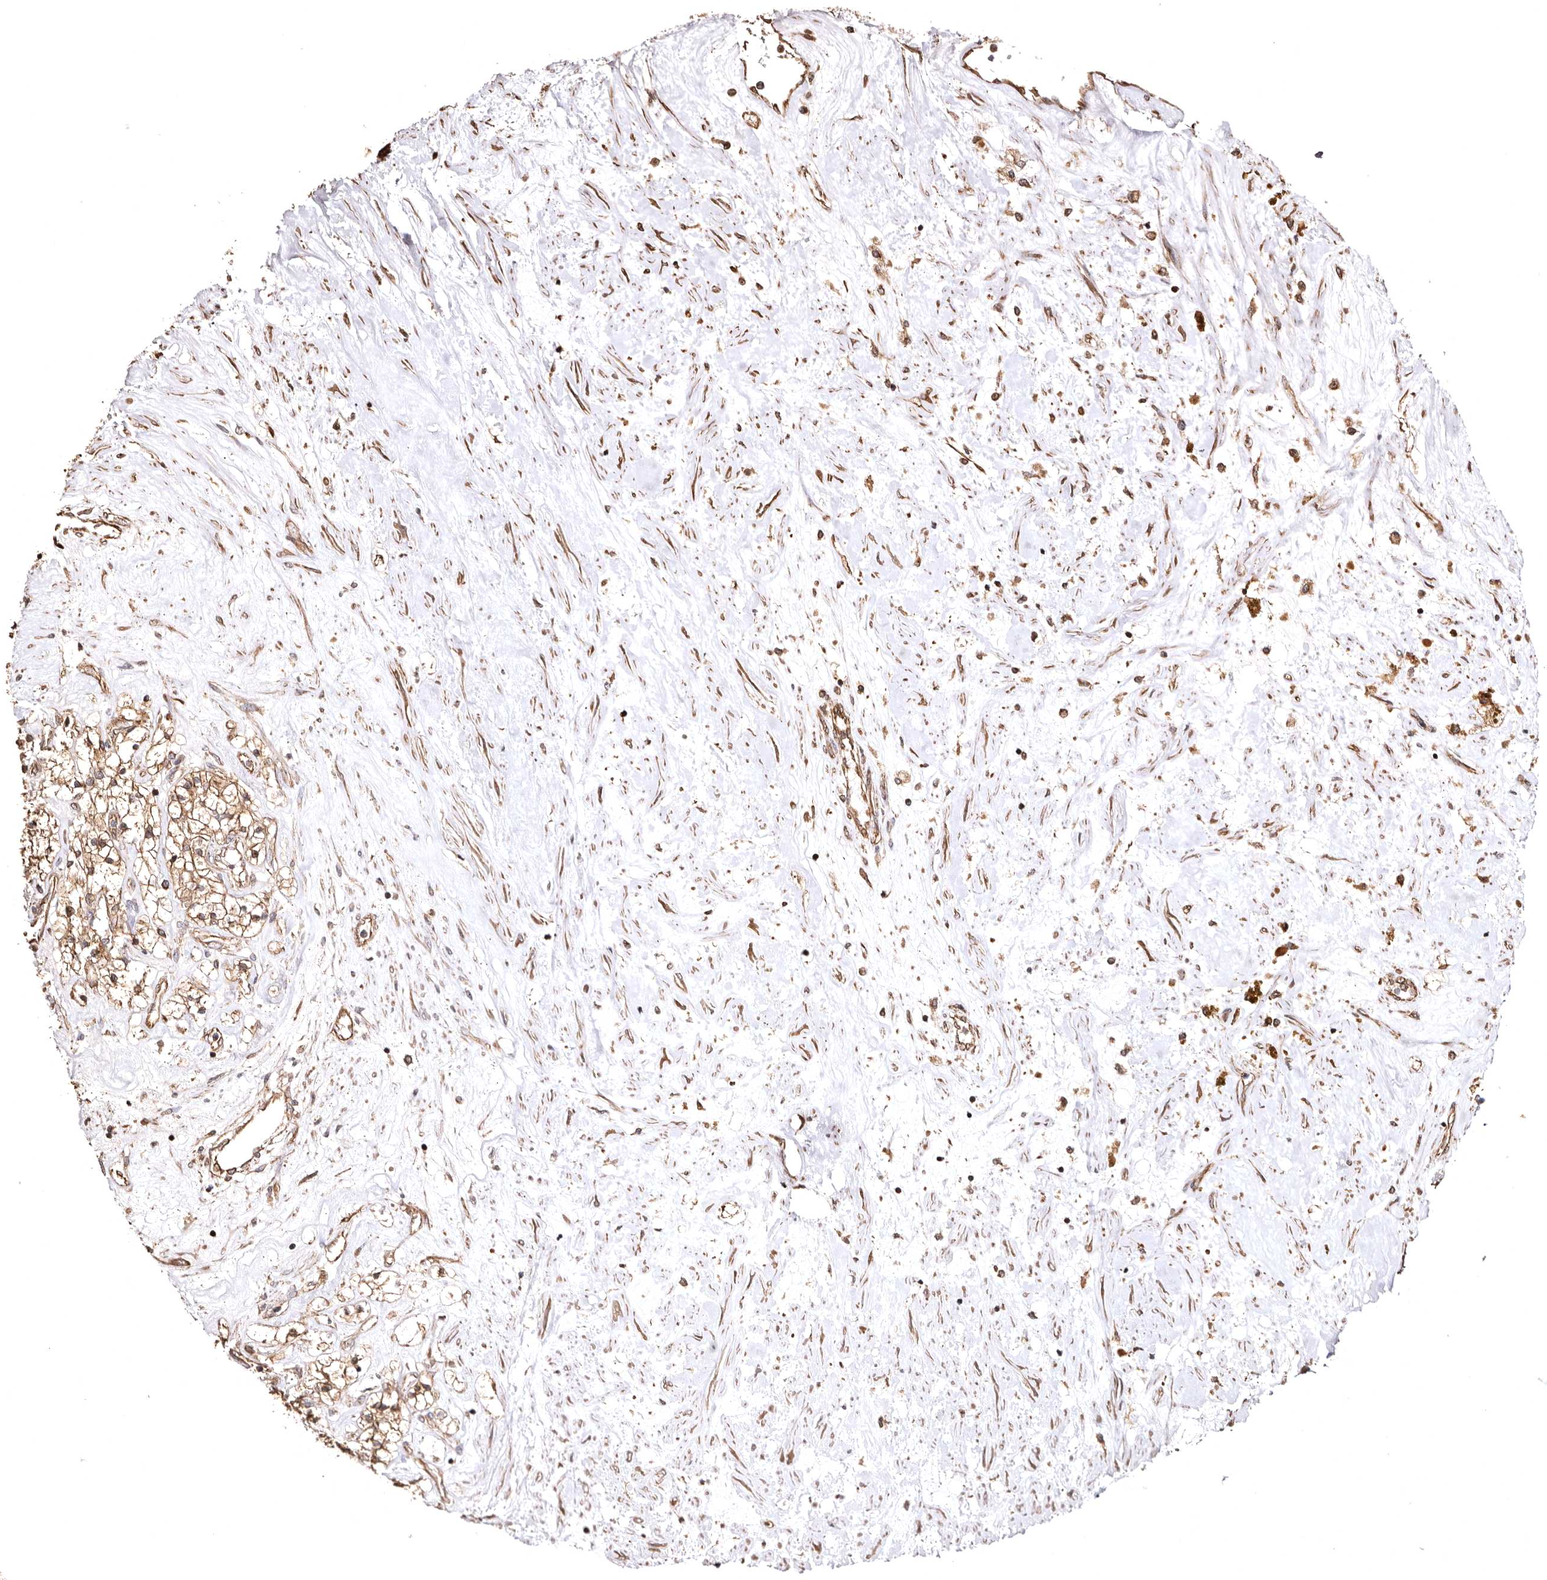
{"staining": {"intensity": "moderate", "quantity": ">75%", "location": "cytoplasmic/membranous"}, "tissue": "renal cancer", "cell_type": "Tumor cells", "image_type": "cancer", "snomed": [{"axis": "morphology", "description": "Normal tissue, NOS"}, {"axis": "morphology", "description": "Adenocarcinoma, NOS"}, {"axis": "topography", "description": "Kidney"}], "caption": "Renal cancer (adenocarcinoma) stained for a protein (brown) exhibits moderate cytoplasmic/membranous positive staining in about >75% of tumor cells.", "gene": "MACC1", "patient": {"sex": "male", "age": 68}}